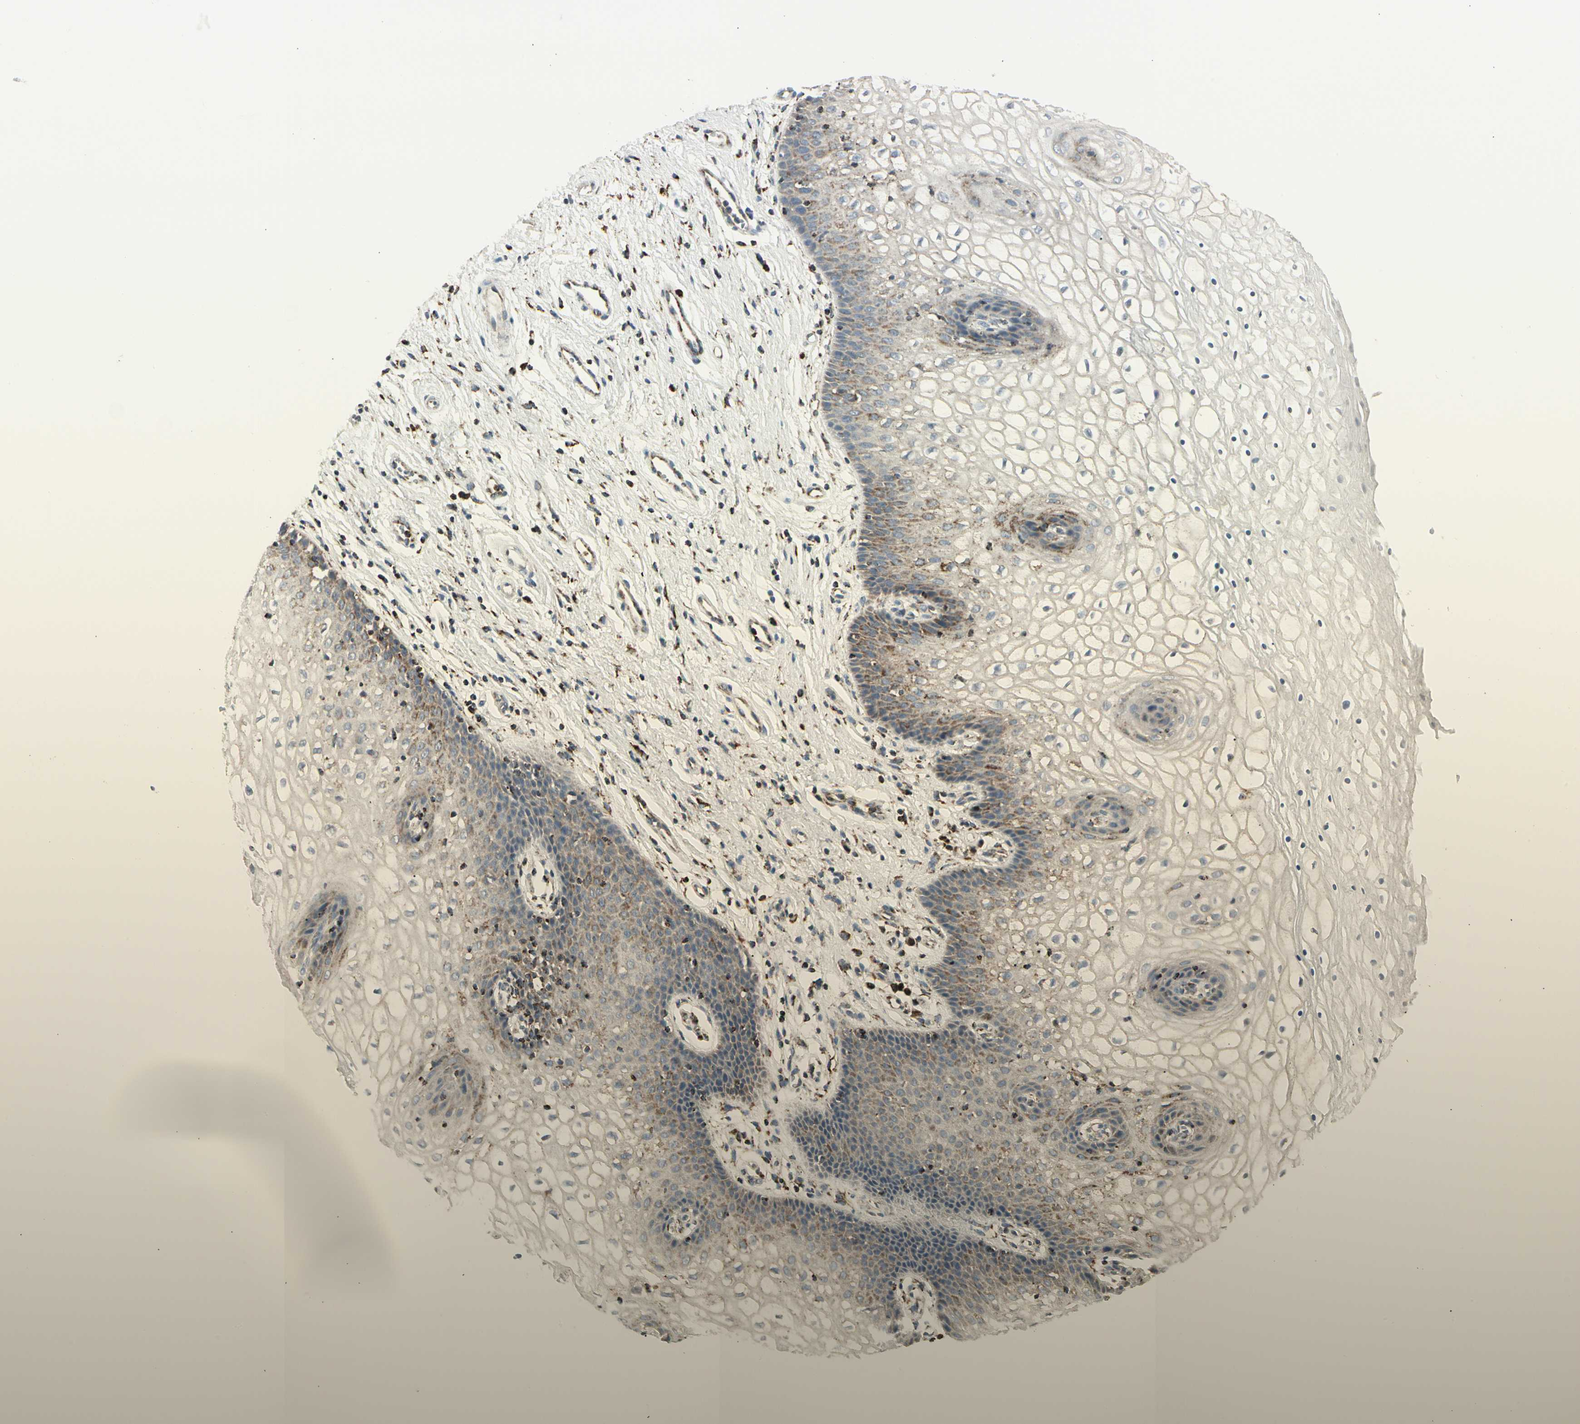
{"staining": {"intensity": "negative", "quantity": "none", "location": "none"}, "tissue": "vagina", "cell_type": "Squamous epithelial cells", "image_type": "normal", "snomed": [{"axis": "morphology", "description": "Normal tissue, NOS"}, {"axis": "topography", "description": "Vagina"}], "caption": "Immunohistochemistry (IHC) of normal human vagina reveals no positivity in squamous epithelial cells. (DAB immunohistochemistry (IHC) visualized using brightfield microscopy, high magnification).", "gene": "TMEM176A", "patient": {"sex": "female", "age": 34}}